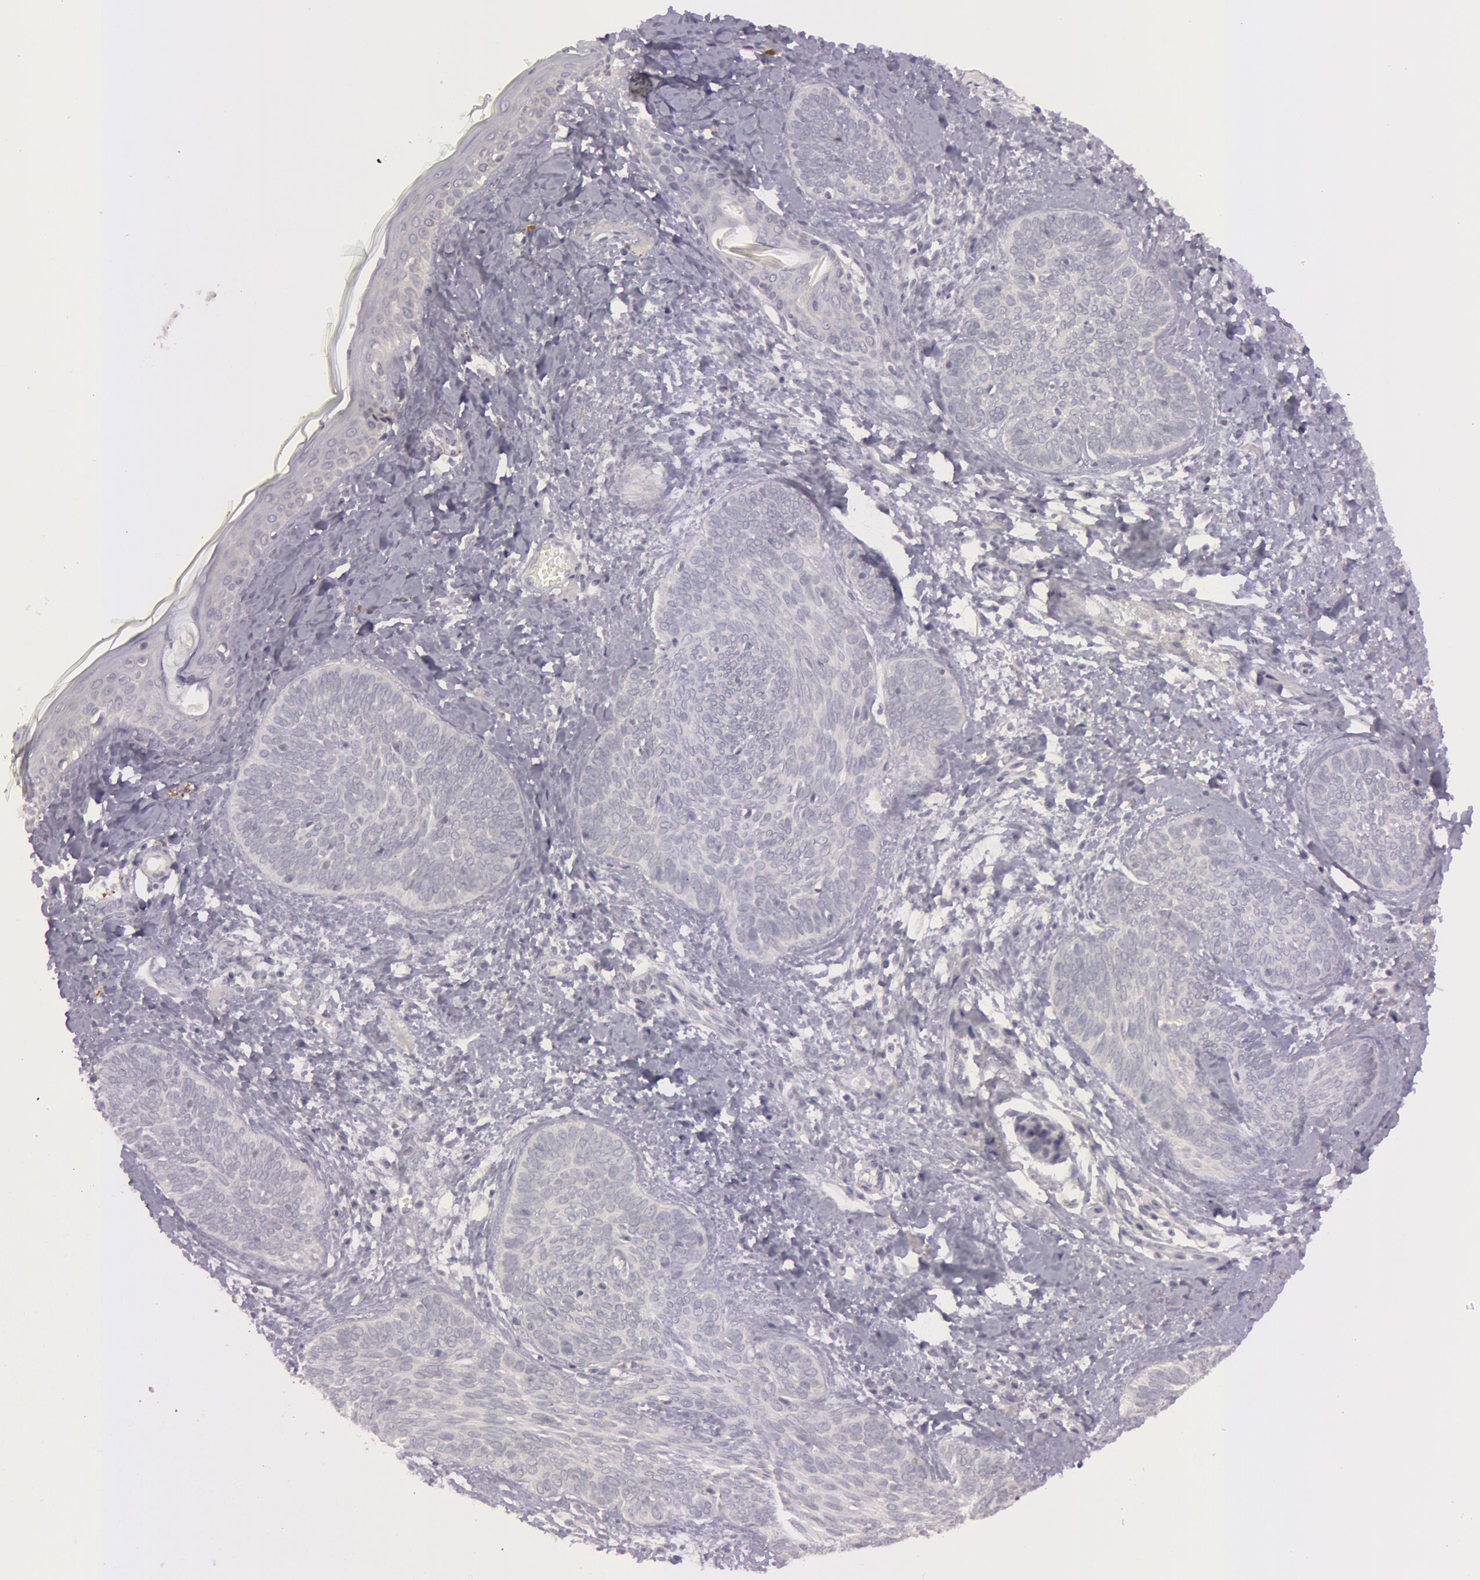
{"staining": {"intensity": "negative", "quantity": "none", "location": "none"}, "tissue": "skin cancer", "cell_type": "Tumor cells", "image_type": "cancer", "snomed": [{"axis": "morphology", "description": "Basal cell carcinoma"}, {"axis": "topography", "description": "Skin"}], "caption": "Tumor cells are negative for protein expression in human basal cell carcinoma (skin).", "gene": "MXRA5", "patient": {"sex": "female", "age": 81}}